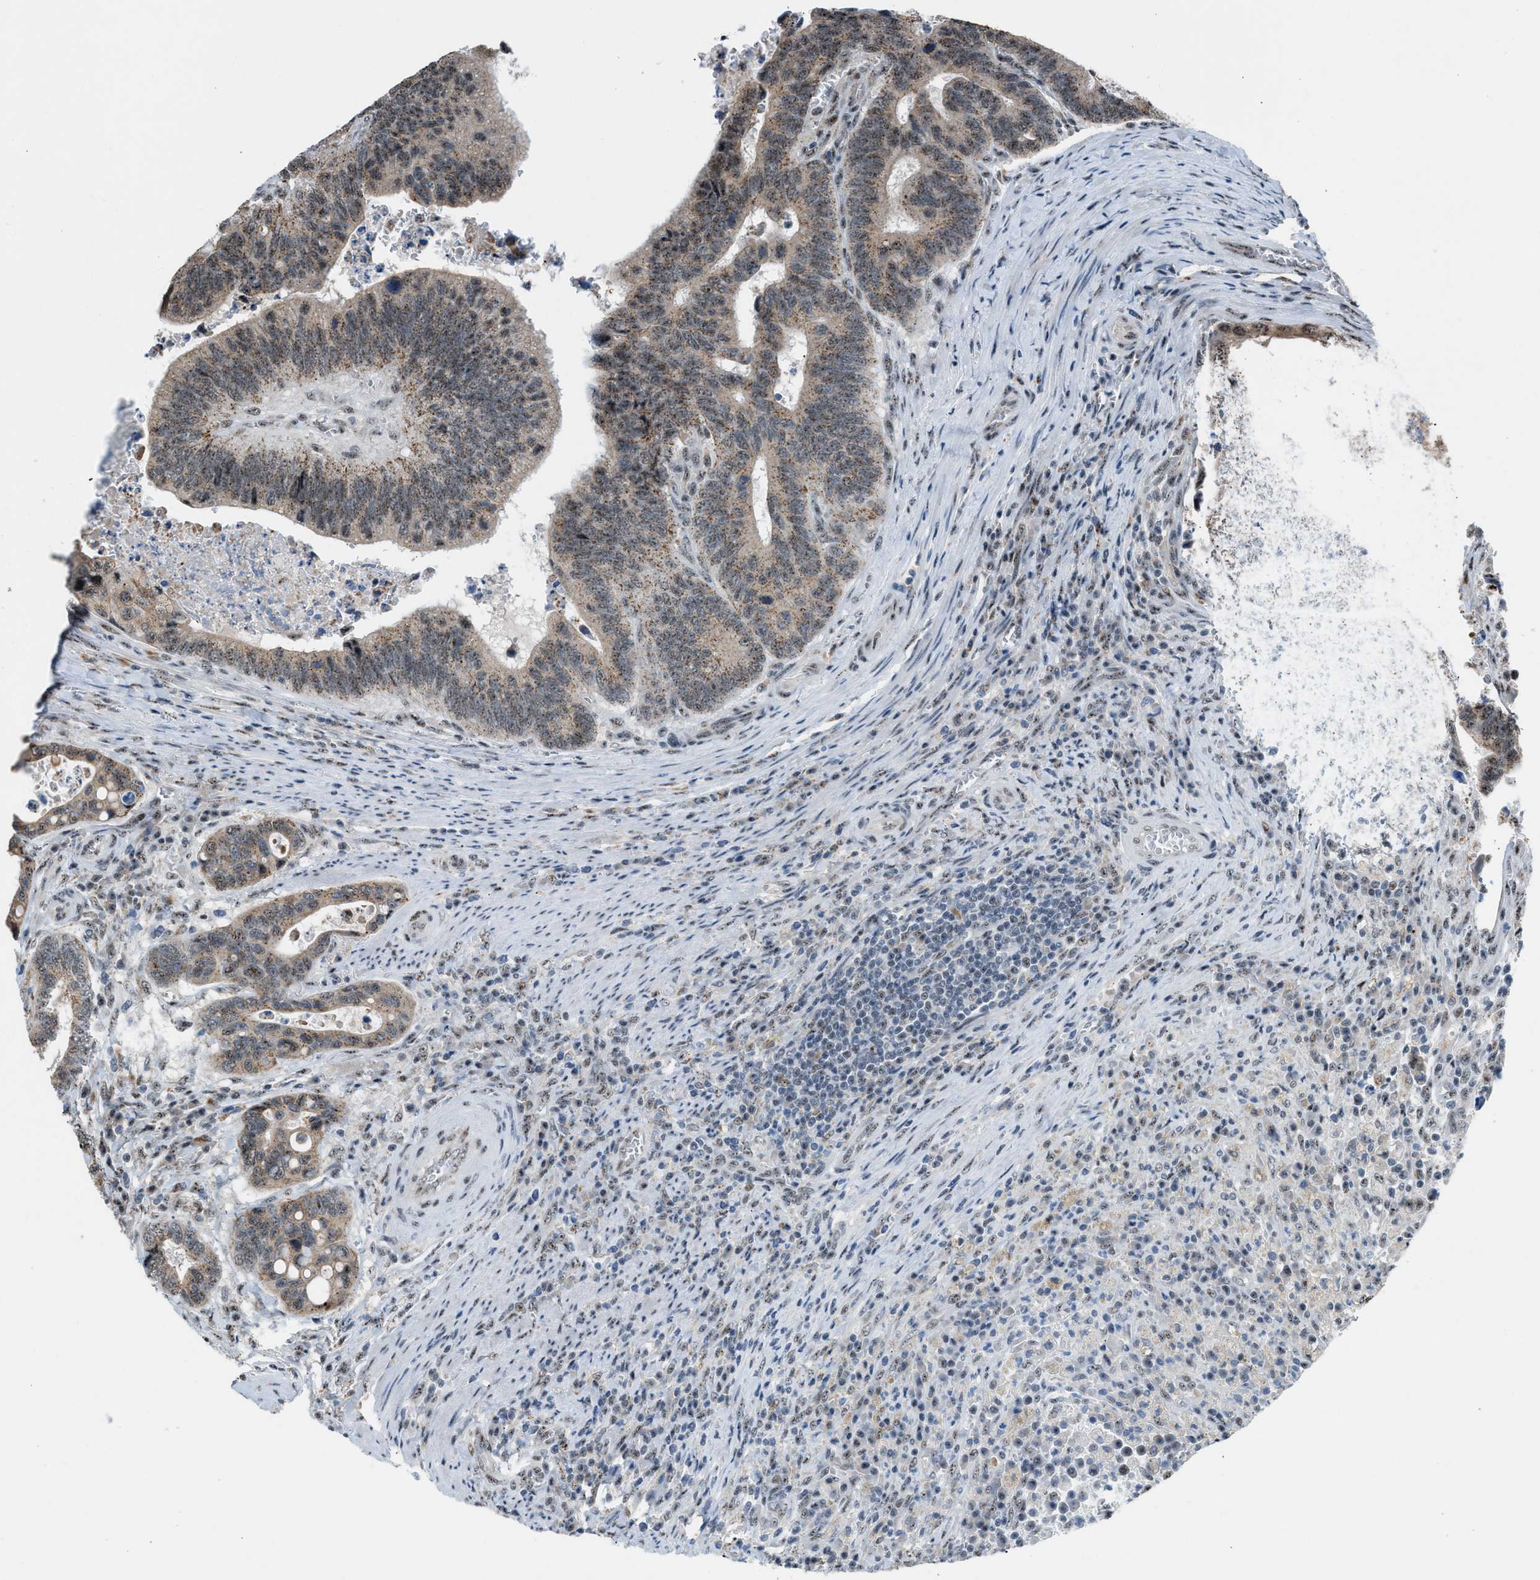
{"staining": {"intensity": "weak", "quantity": ">75%", "location": "cytoplasmic/membranous,nuclear"}, "tissue": "colorectal cancer", "cell_type": "Tumor cells", "image_type": "cancer", "snomed": [{"axis": "morphology", "description": "Inflammation, NOS"}, {"axis": "morphology", "description": "Adenocarcinoma, NOS"}, {"axis": "topography", "description": "Colon"}], "caption": "This histopathology image demonstrates colorectal cancer stained with immunohistochemistry to label a protein in brown. The cytoplasmic/membranous and nuclear of tumor cells show weak positivity for the protein. Nuclei are counter-stained blue.", "gene": "CENPP", "patient": {"sex": "male", "age": 72}}